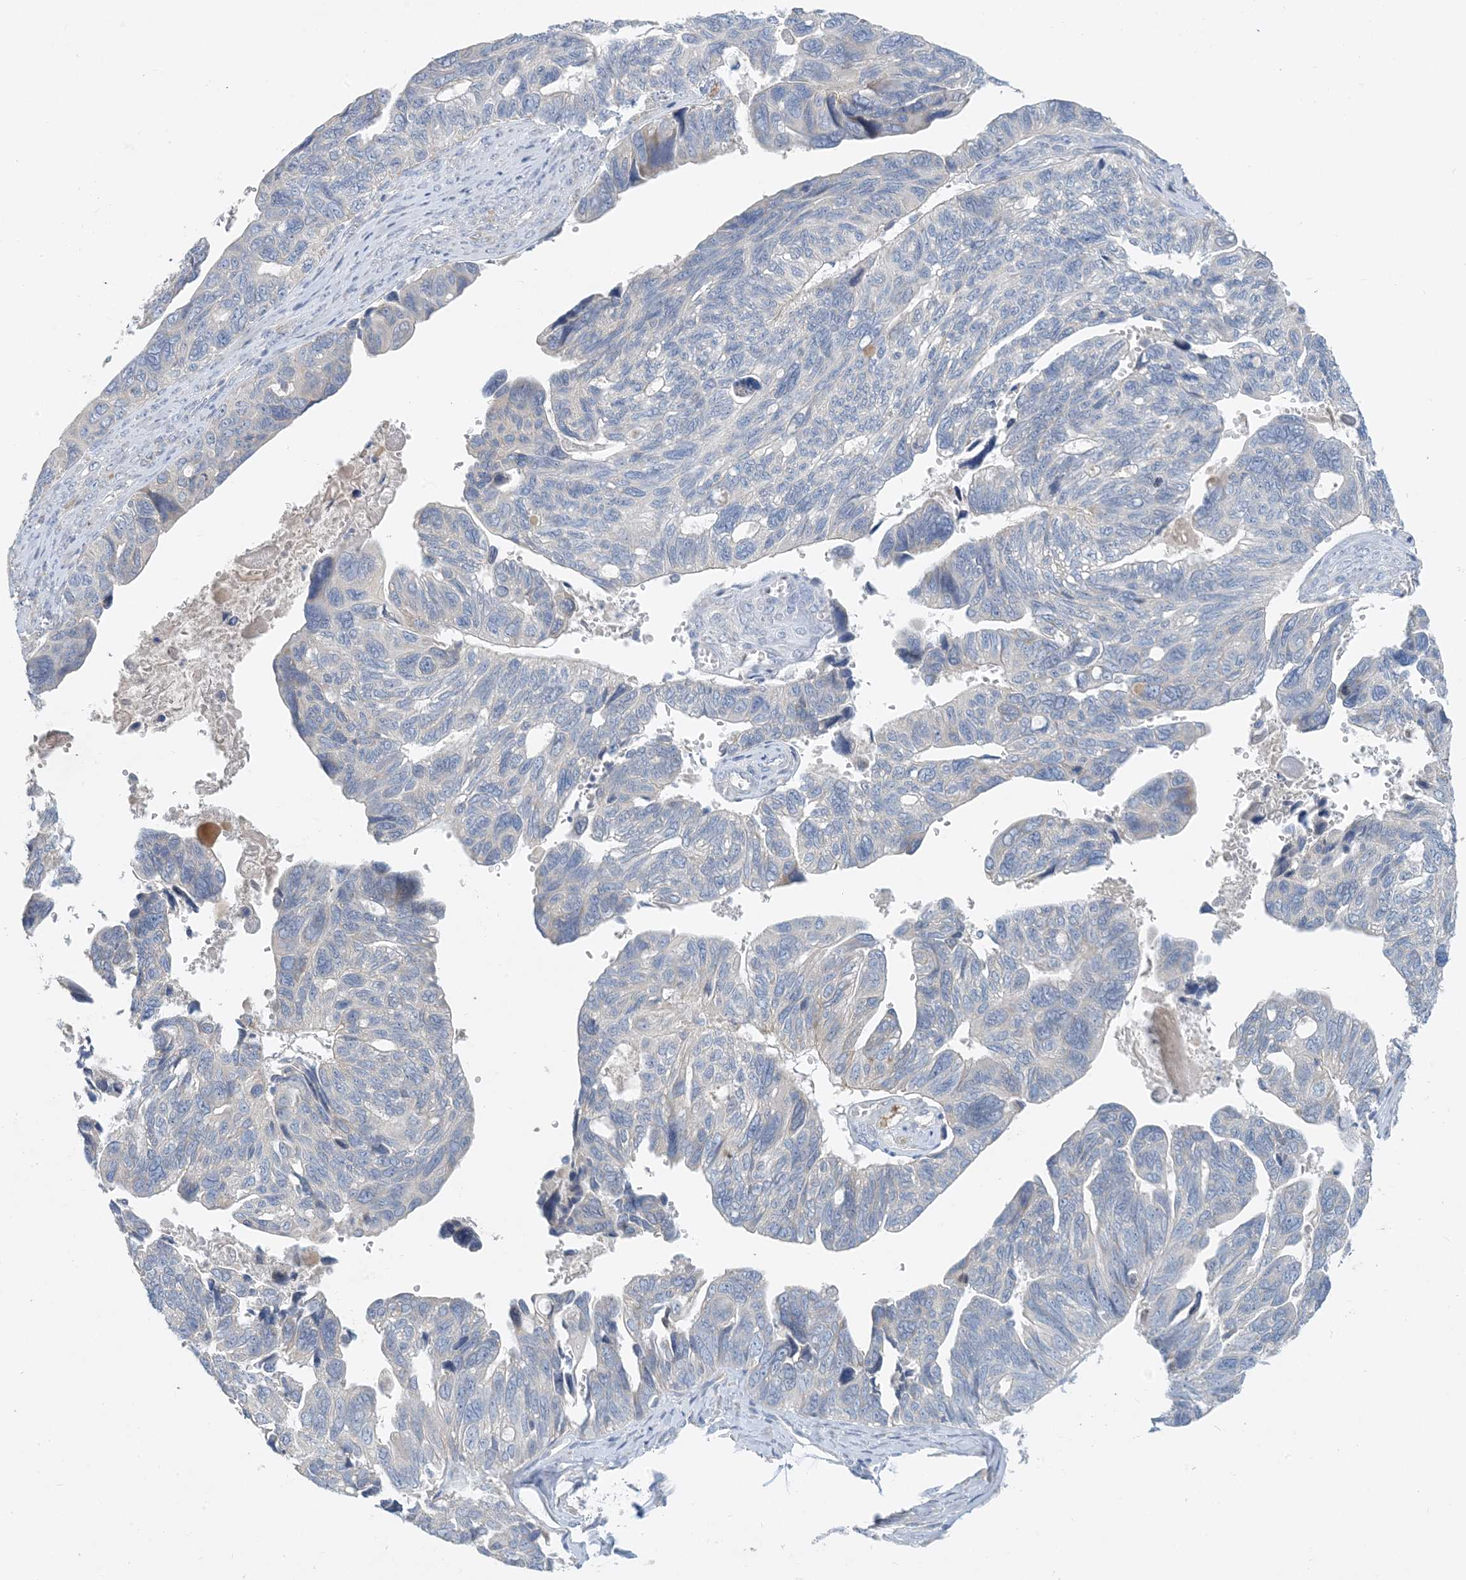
{"staining": {"intensity": "negative", "quantity": "none", "location": "none"}, "tissue": "ovarian cancer", "cell_type": "Tumor cells", "image_type": "cancer", "snomed": [{"axis": "morphology", "description": "Cystadenocarcinoma, serous, NOS"}, {"axis": "topography", "description": "Ovary"}], "caption": "This is a micrograph of immunohistochemistry (IHC) staining of ovarian serous cystadenocarcinoma, which shows no positivity in tumor cells. (DAB IHC, high magnification).", "gene": "ZCCHC18", "patient": {"sex": "female", "age": 79}}